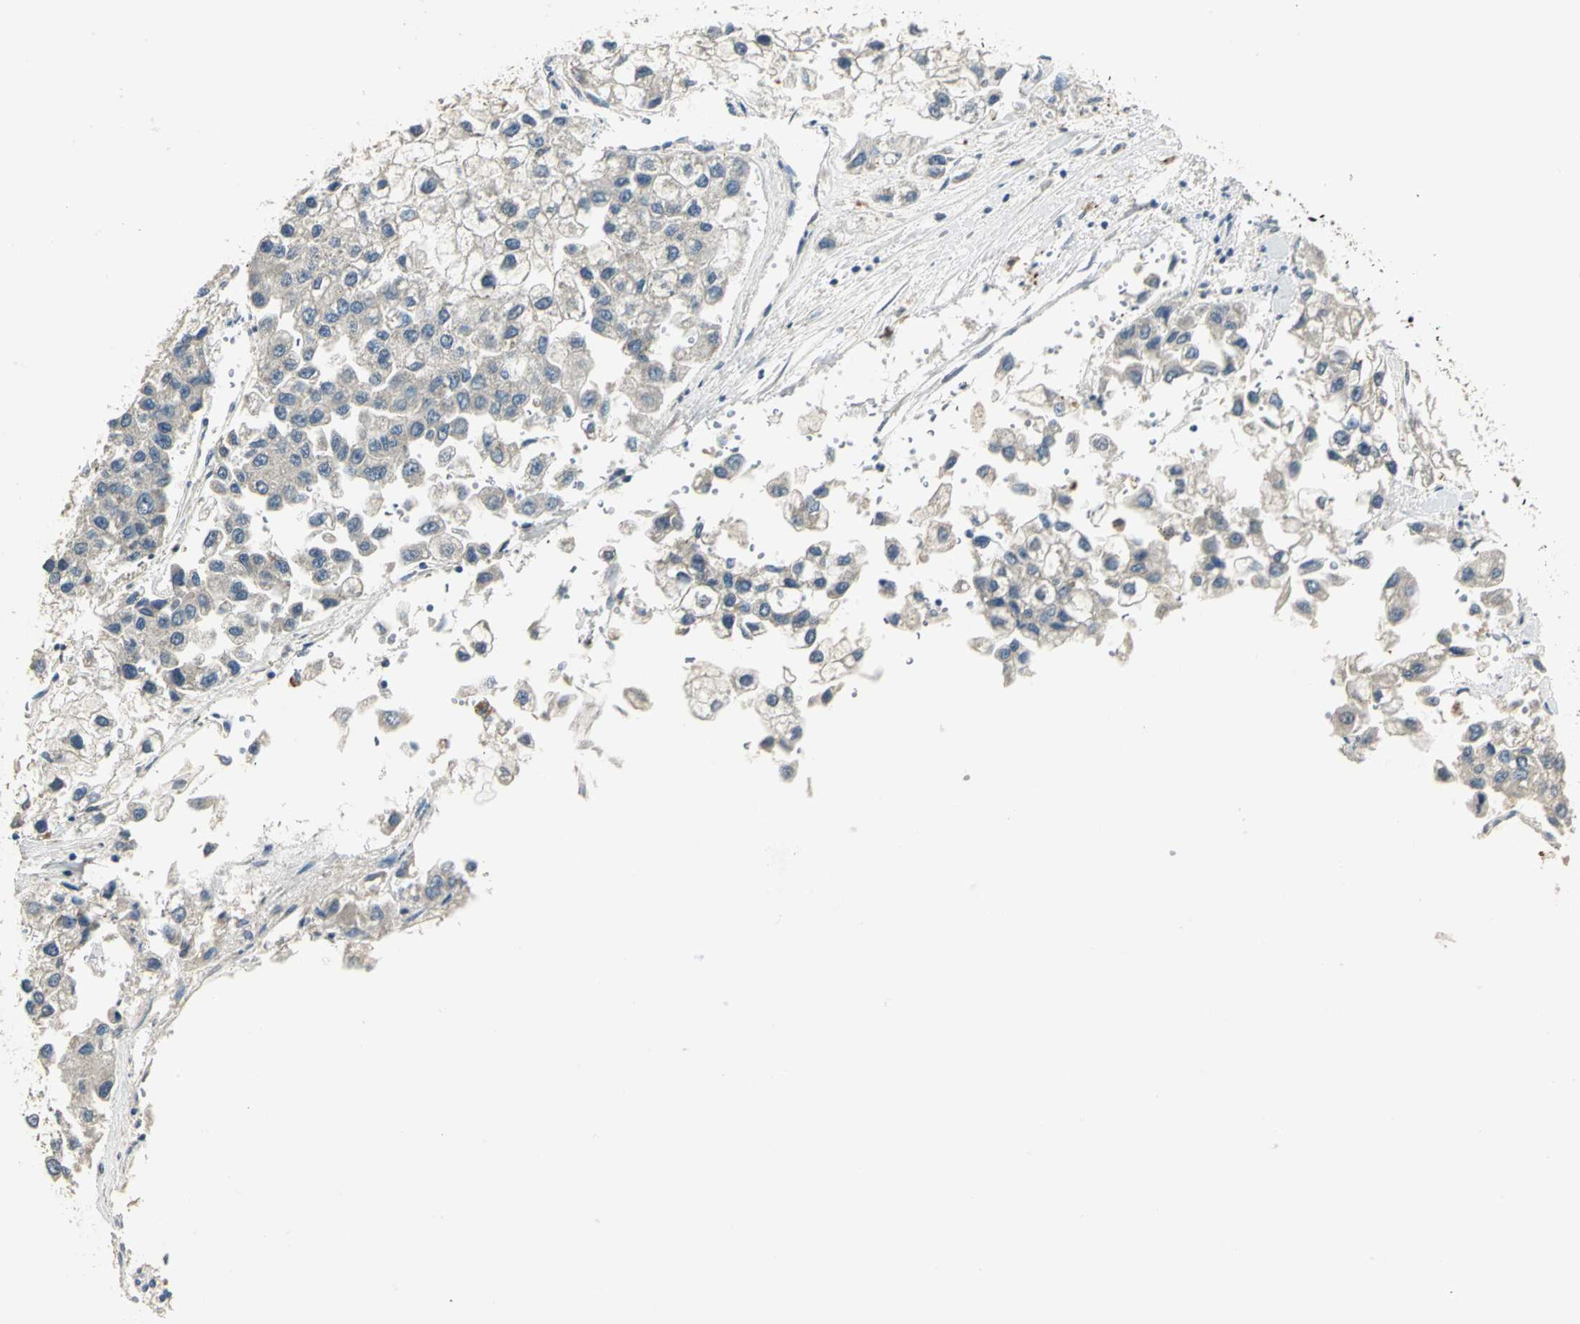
{"staining": {"intensity": "negative", "quantity": "none", "location": "none"}, "tissue": "liver cancer", "cell_type": "Tumor cells", "image_type": "cancer", "snomed": [{"axis": "morphology", "description": "Carcinoma, Hepatocellular, NOS"}, {"axis": "topography", "description": "Liver"}], "caption": "This is an immunohistochemistry (IHC) image of human liver cancer. There is no staining in tumor cells.", "gene": "PROC", "patient": {"sex": "female", "age": 66}}